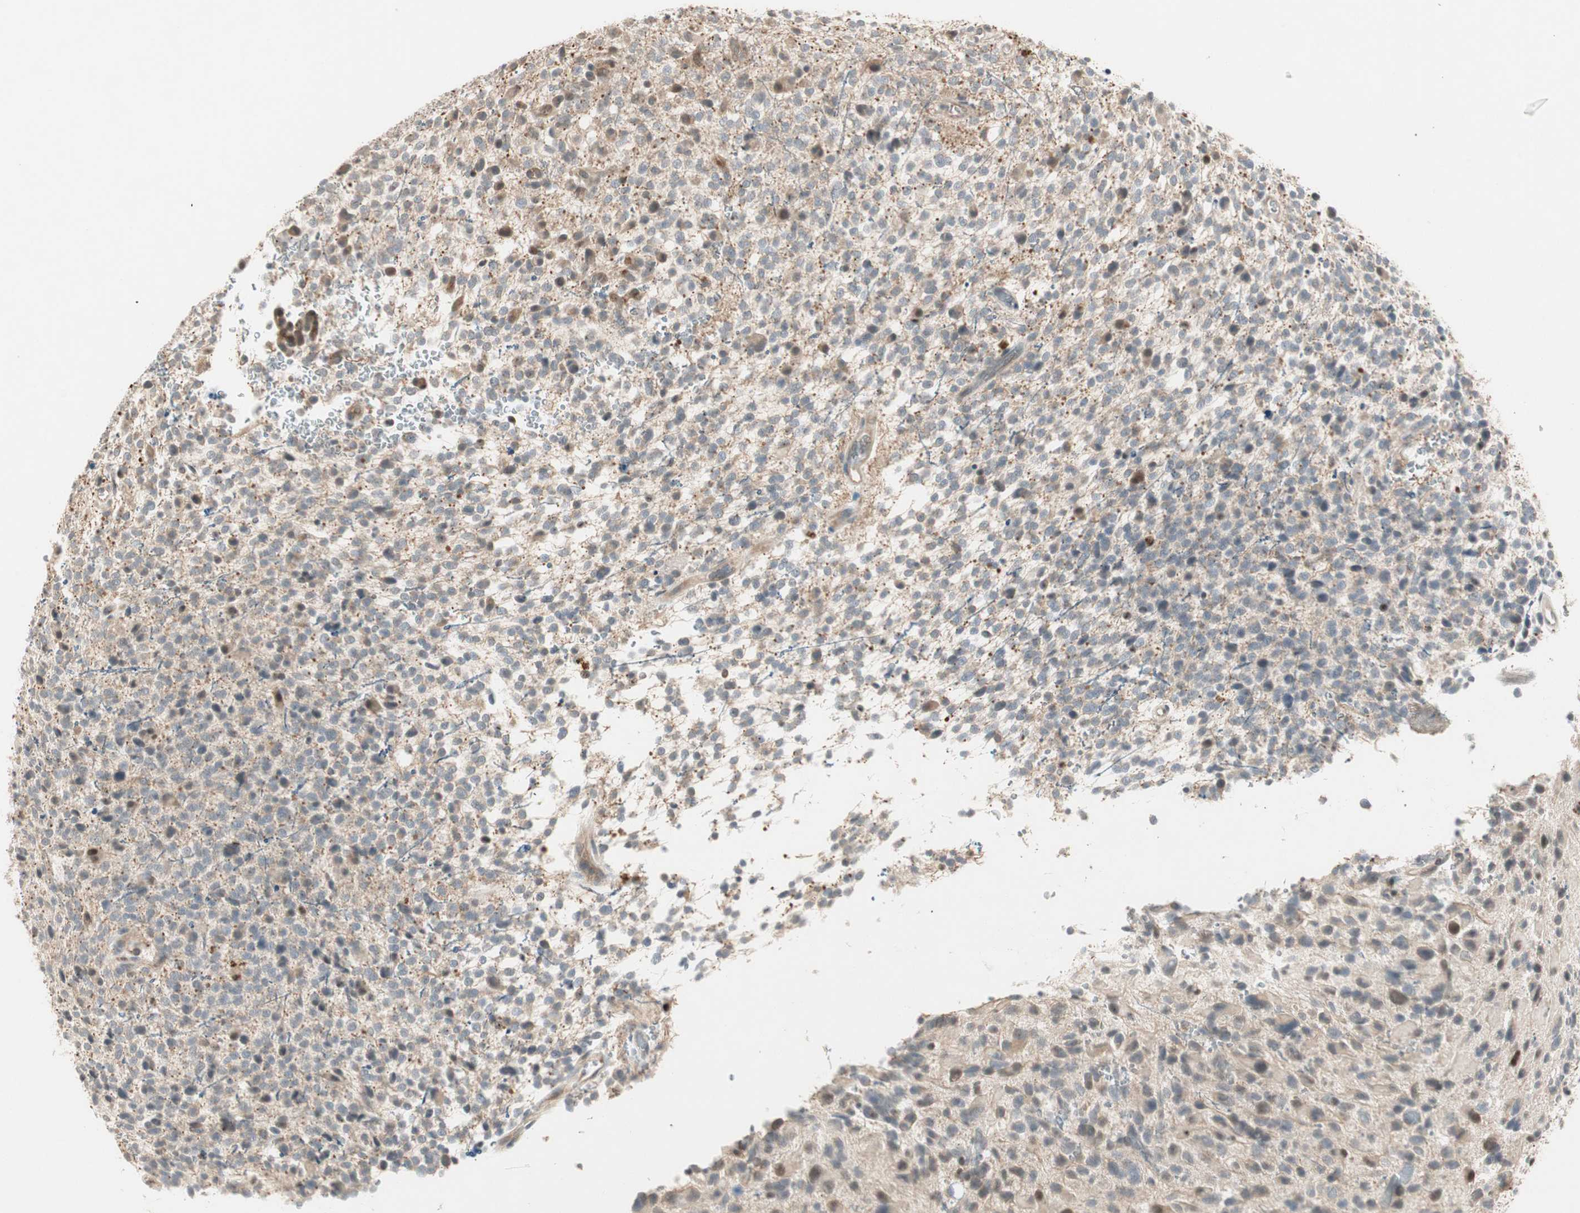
{"staining": {"intensity": "weak", "quantity": "25%-75%", "location": "cytoplasmic/membranous"}, "tissue": "glioma", "cell_type": "Tumor cells", "image_type": "cancer", "snomed": [{"axis": "morphology", "description": "Glioma, malignant, High grade"}, {"axis": "topography", "description": "Brain"}], "caption": "Human glioma stained for a protein (brown) exhibits weak cytoplasmic/membranous positive staining in approximately 25%-75% of tumor cells.", "gene": "ACSL5", "patient": {"sex": "male", "age": 48}}